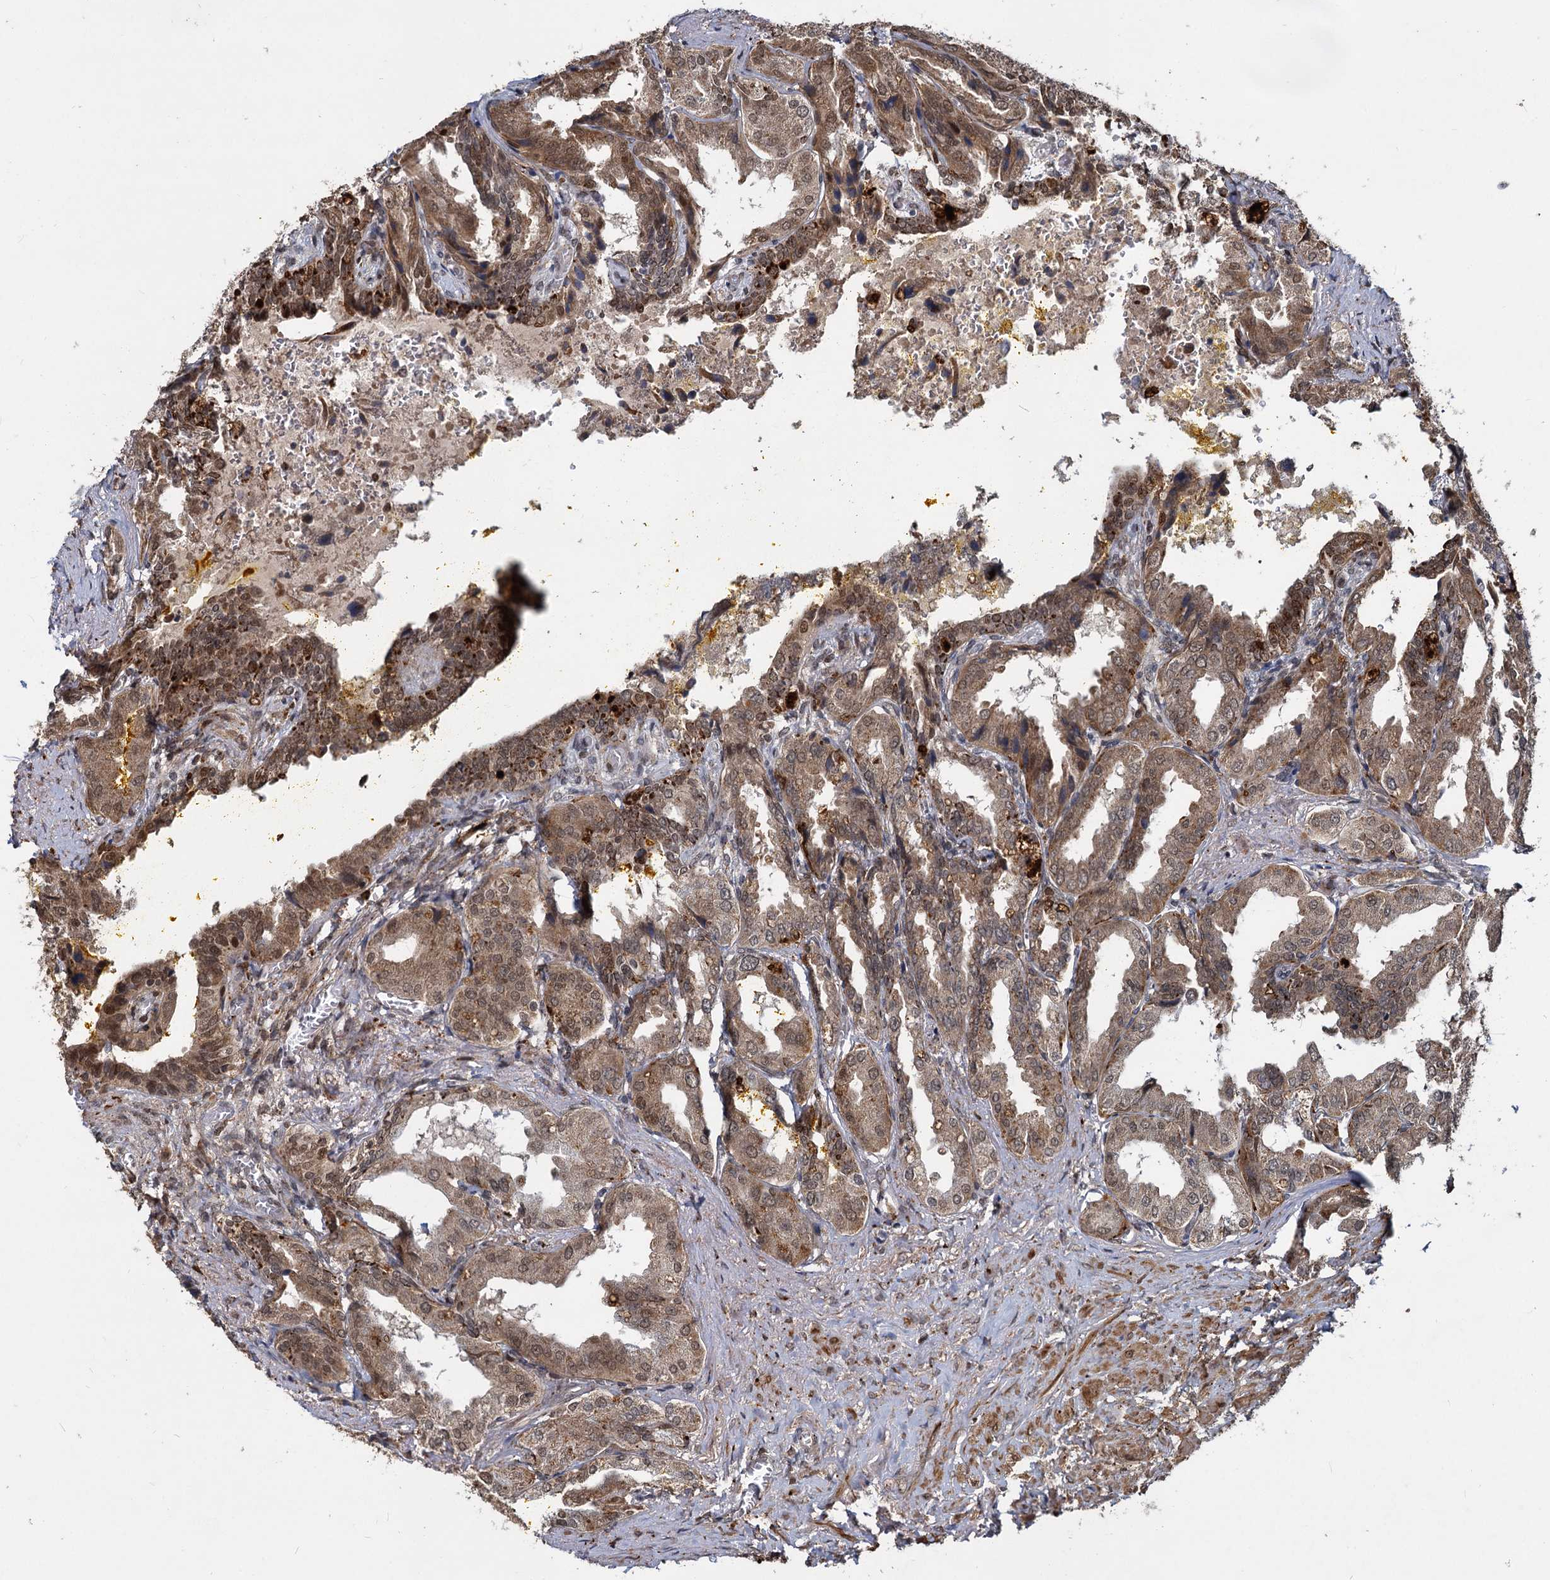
{"staining": {"intensity": "moderate", "quantity": "25%-75%", "location": "cytoplasmic/membranous,nuclear"}, "tissue": "seminal vesicle", "cell_type": "Glandular cells", "image_type": "normal", "snomed": [{"axis": "morphology", "description": "Normal tissue, NOS"}, {"axis": "topography", "description": "Seminal veicle"}], "caption": "This image demonstrates immunohistochemistry staining of benign seminal vesicle, with medium moderate cytoplasmic/membranous,nuclear staining in approximately 25%-75% of glandular cells.", "gene": "TRIM23", "patient": {"sex": "male", "age": 63}}